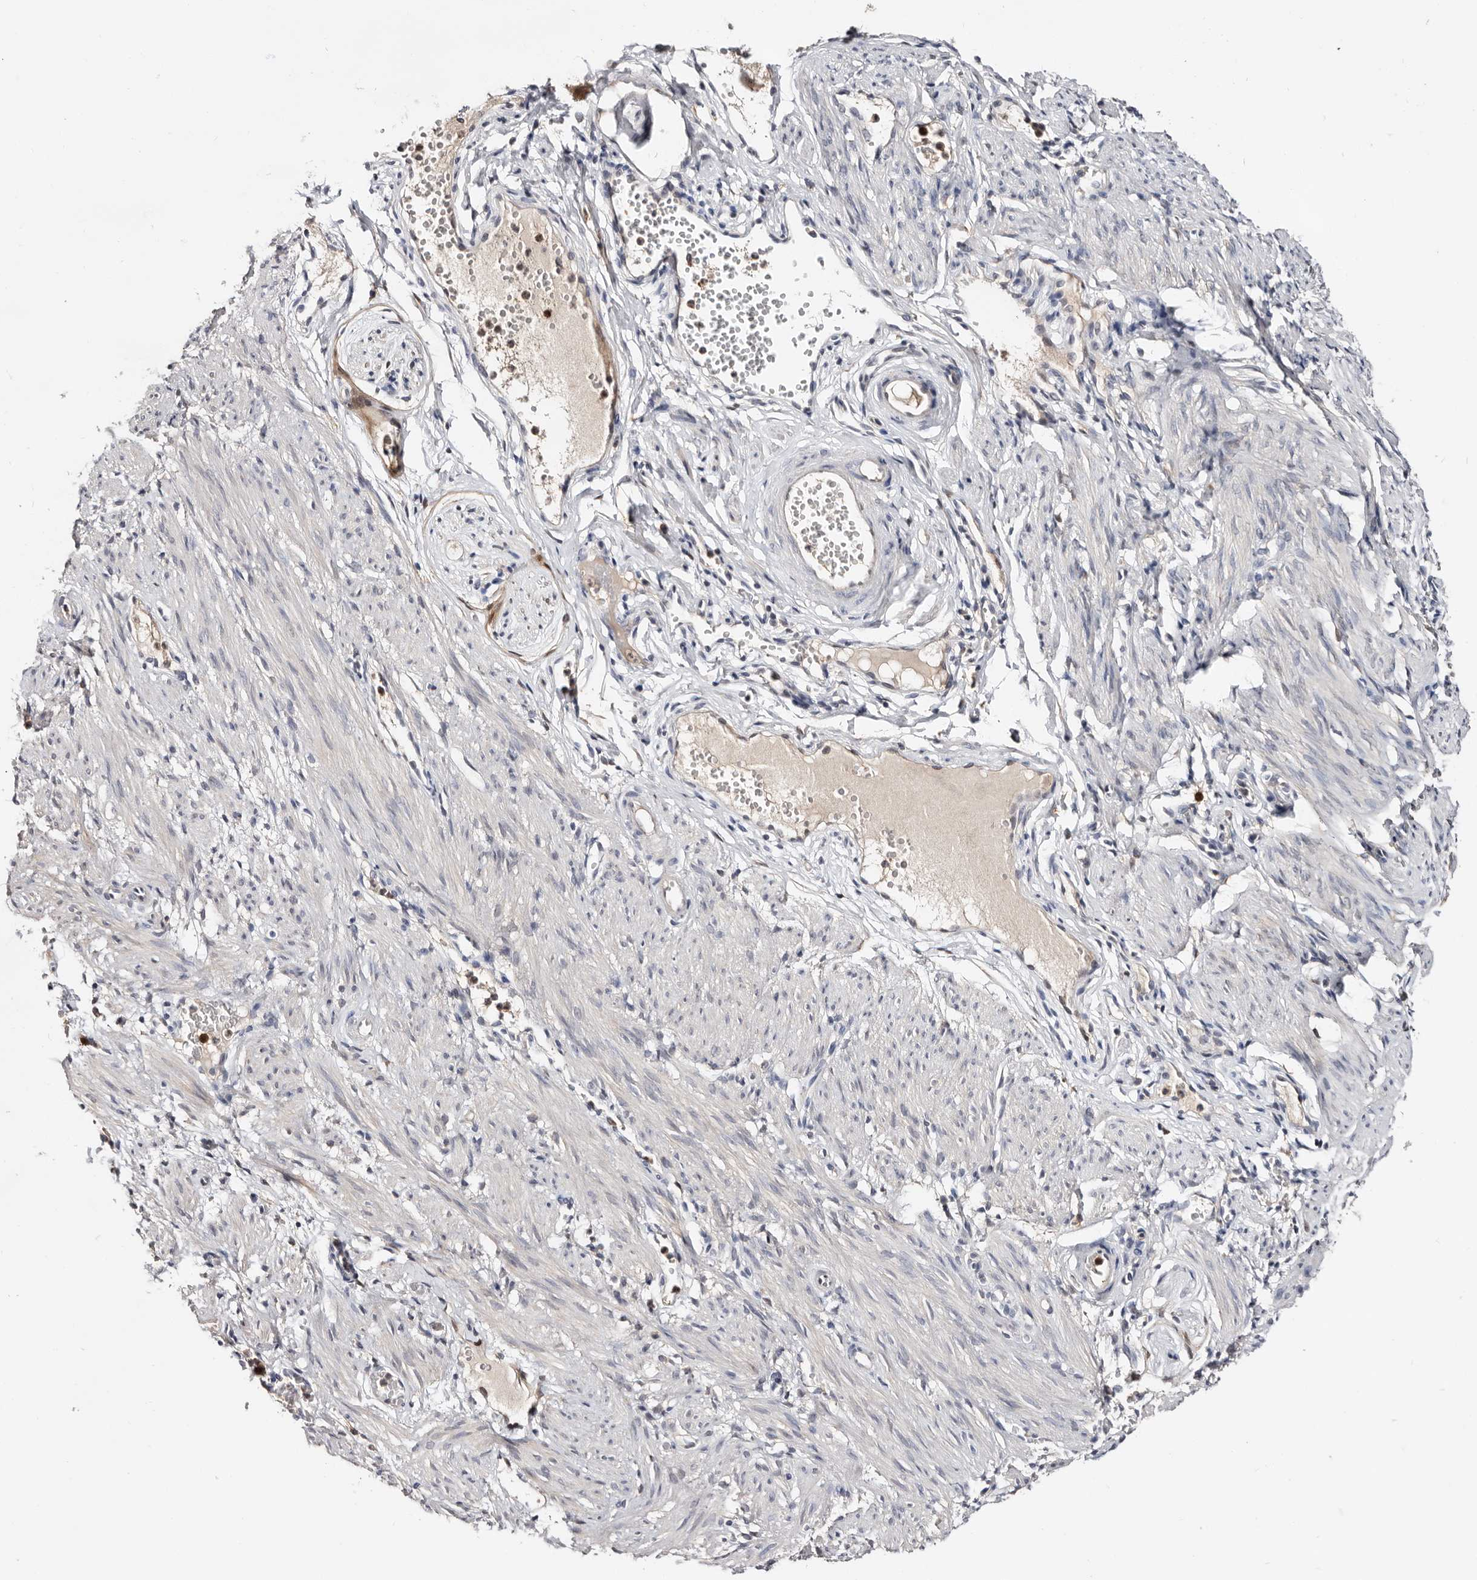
{"staining": {"intensity": "weak", "quantity": "25%-75%", "location": "cytoplasmic/membranous"}, "tissue": "adipose tissue", "cell_type": "Adipocytes", "image_type": "normal", "snomed": [{"axis": "morphology", "description": "Normal tissue, NOS"}, {"axis": "topography", "description": "Smooth muscle"}, {"axis": "topography", "description": "Peripheral nerve tissue"}], "caption": "Benign adipose tissue exhibits weak cytoplasmic/membranous positivity in approximately 25%-75% of adipocytes.", "gene": "TP53I3", "patient": {"sex": "female", "age": 39}}